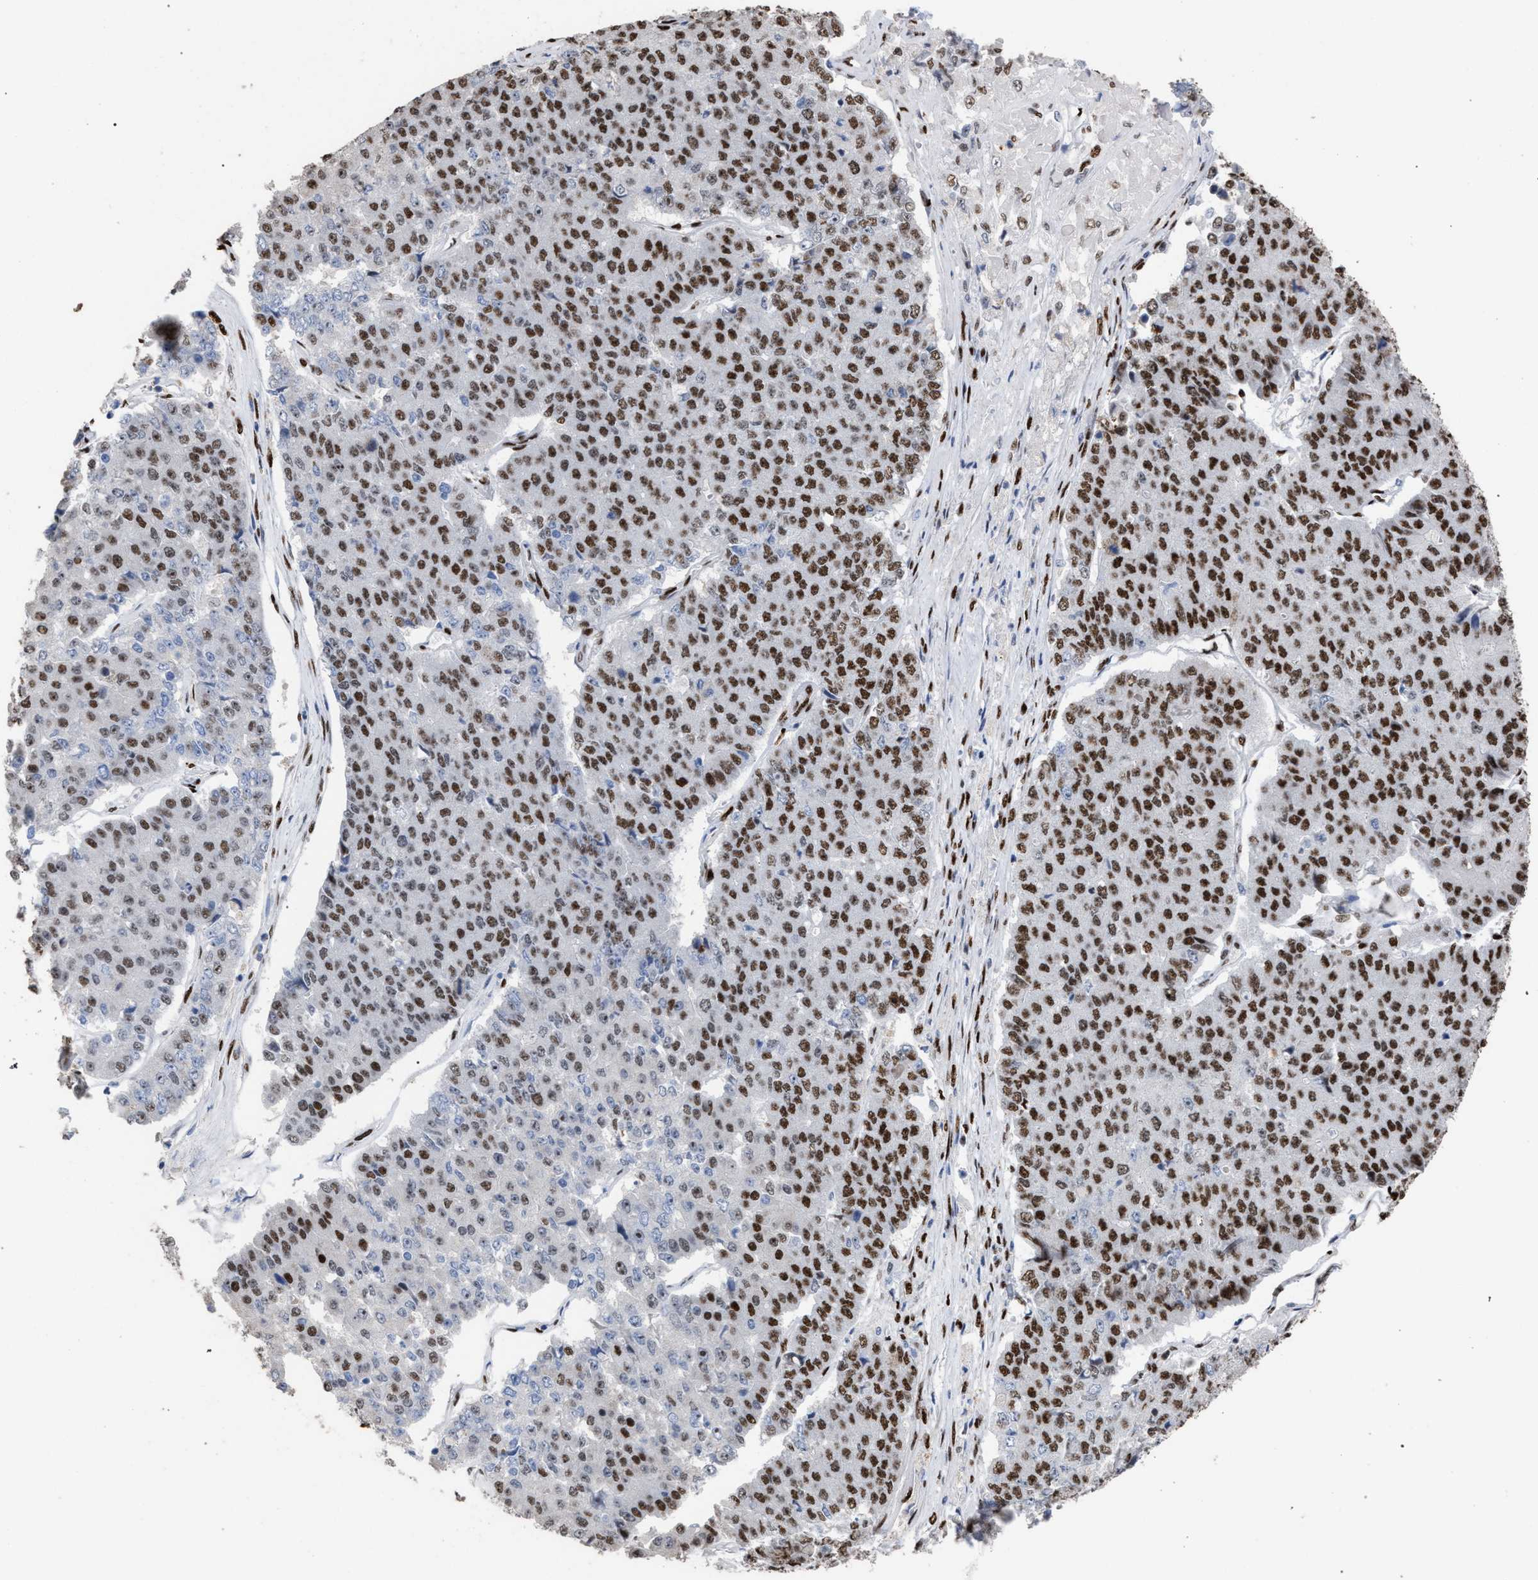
{"staining": {"intensity": "moderate", "quantity": "25%-75%", "location": "nuclear"}, "tissue": "pancreatic cancer", "cell_type": "Tumor cells", "image_type": "cancer", "snomed": [{"axis": "morphology", "description": "Adenocarcinoma, NOS"}, {"axis": "topography", "description": "Pancreas"}], "caption": "Adenocarcinoma (pancreatic) tissue shows moderate nuclear positivity in about 25%-75% of tumor cells", "gene": "TP53BP1", "patient": {"sex": "male", "age": 50}}